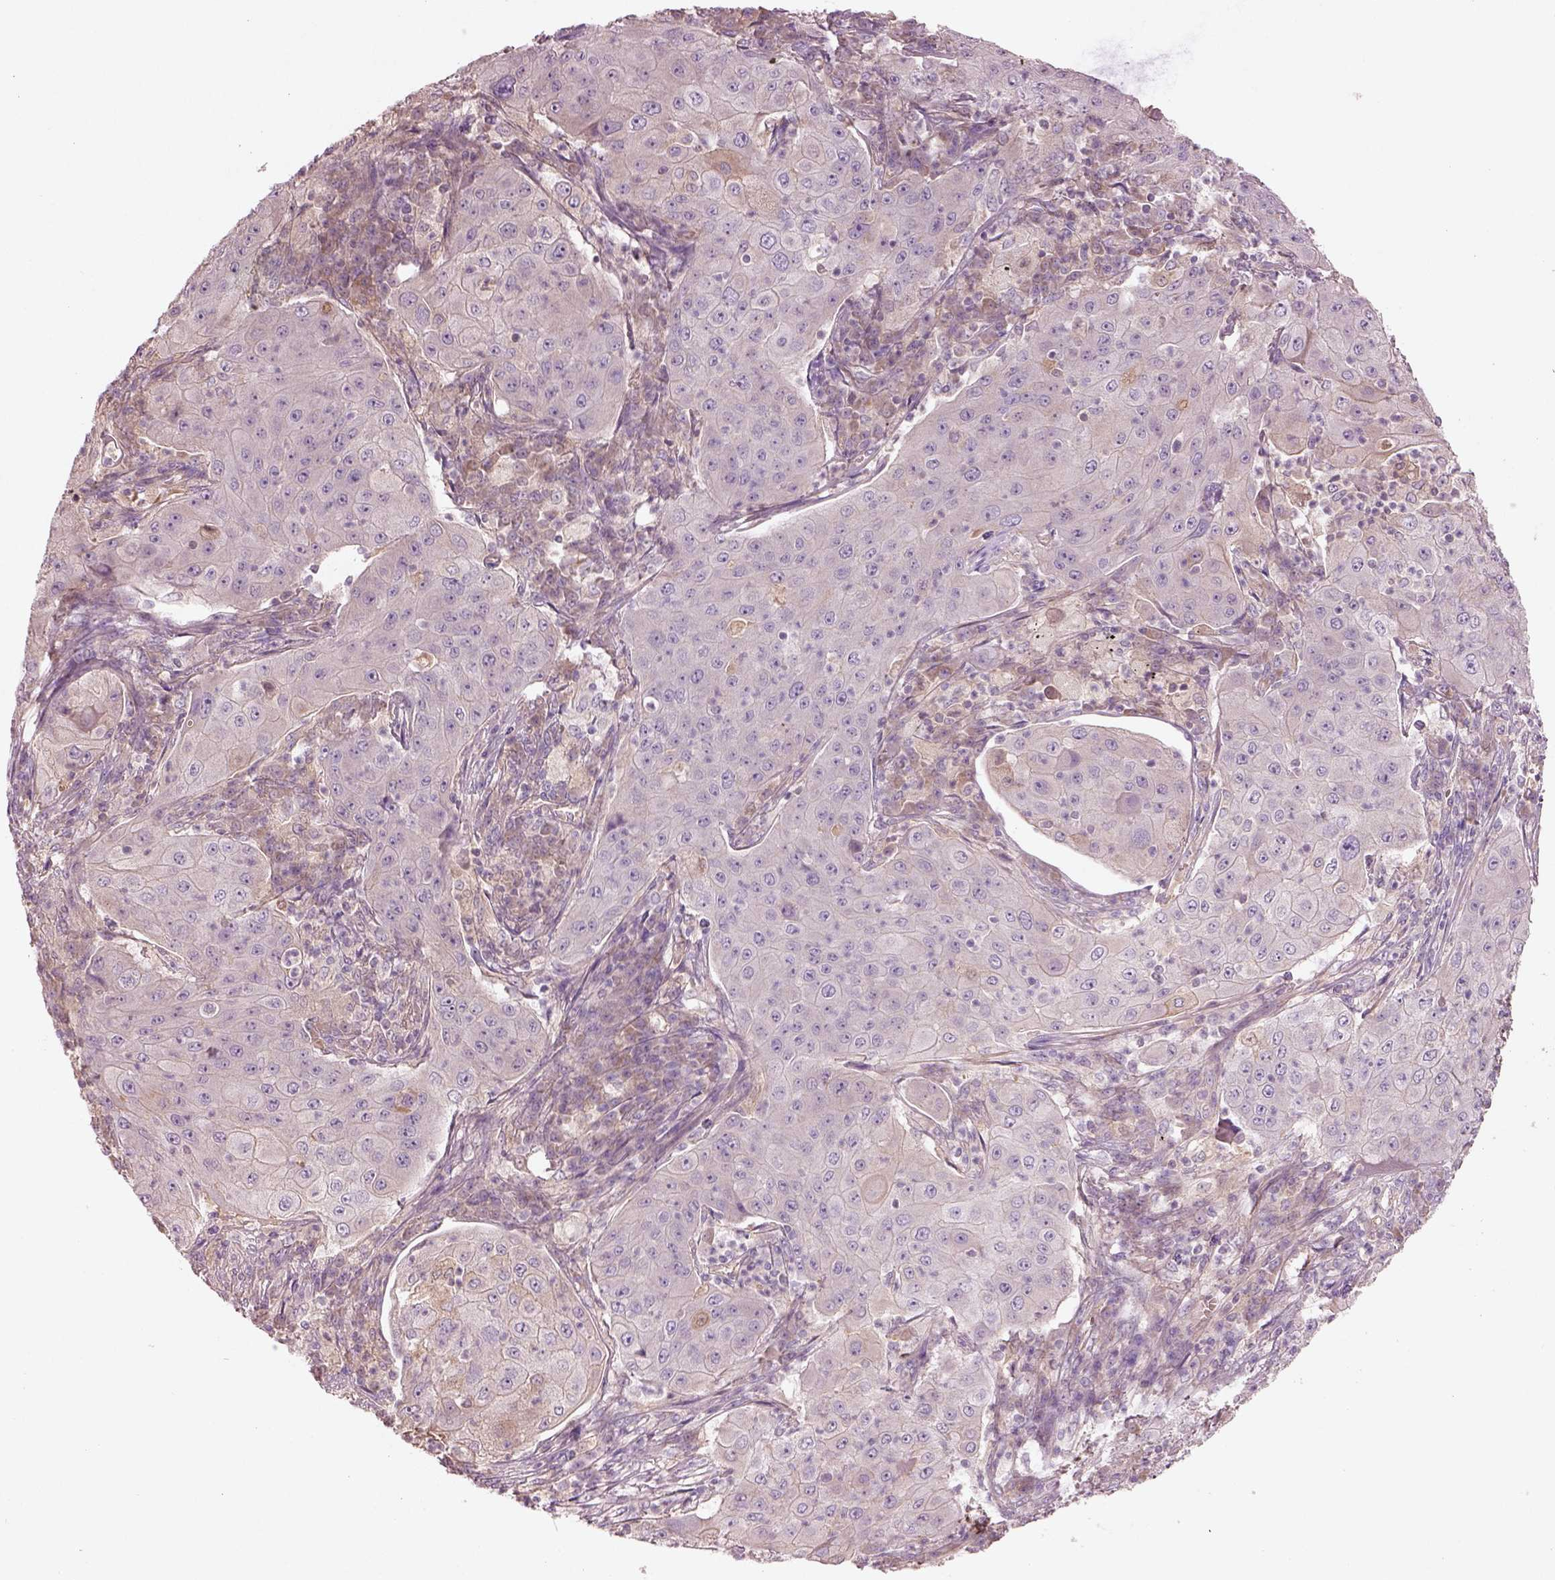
{"staining": {"intensity": "negative", "quantity": "none", "location": "none"}, "tissue": "lung cancer", "cell_type": "Tumor cells", "image_type": "cancer", "snomed": [{"axis": "morphology", "description": "Squamous cell carcinoma, NOS"}, {"axis": "topography", "description": "Lung"}], "caption": "This is an immunohistochemistry (IHC) image of human lung squamous cell carcinoma. There is no expression in tumor cells.", "gene": "DUOXA2", "patient": {"sex": "female", "age": 59}}